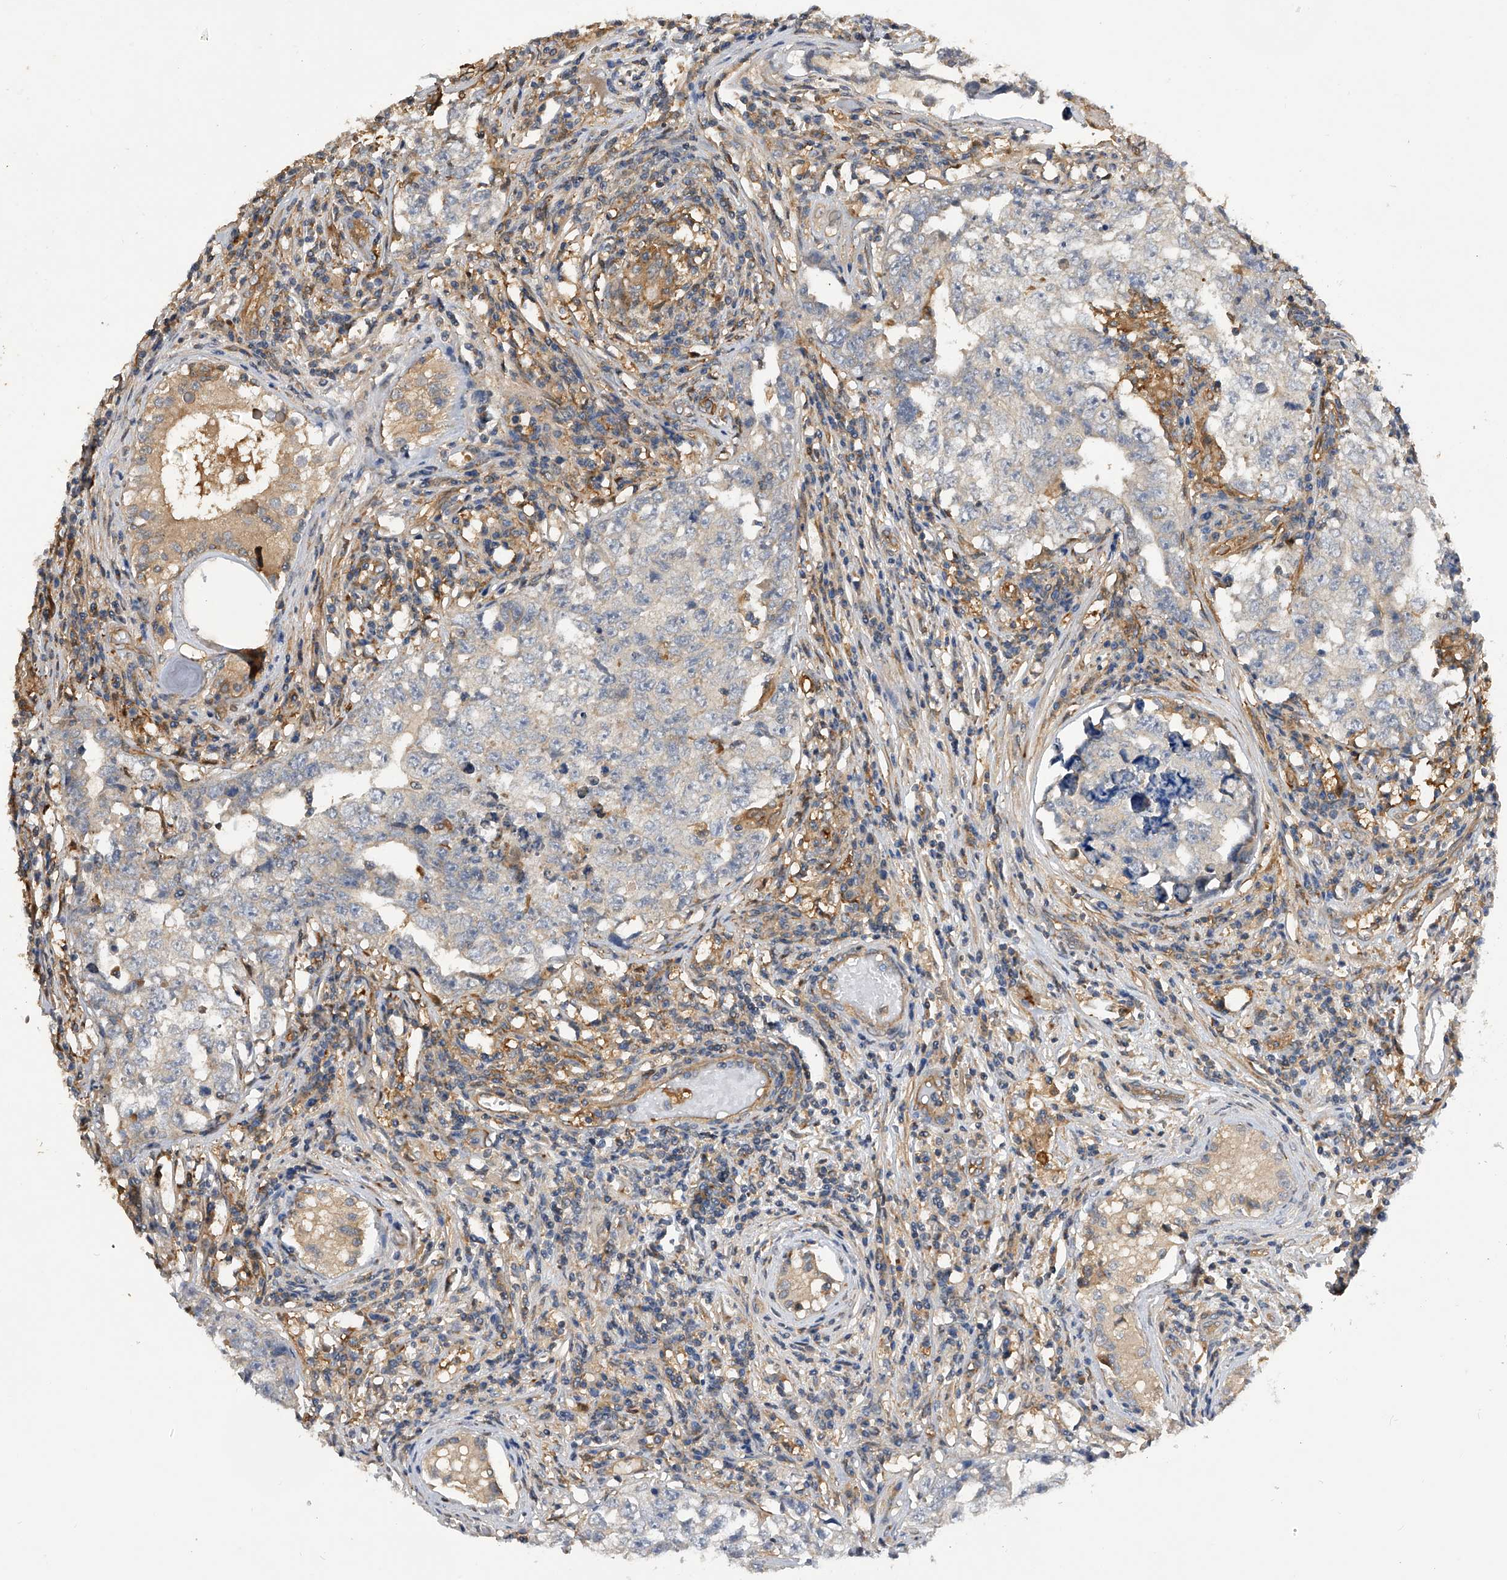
{"staining": {"intensity": "weak", "quantity": "<25%", "location": "cytoplasmic/membranous"}, "tissue": "testis cancer", "cell_type": "Tumor cells", "image_type": "cancer", "snomed": [{"axis": "morphology", "description": "Carcinoma, Embryonal, NOS"}, {"axis": "topography", "description": "Testis"}], "caption": "Image shows no protein expression in tumor cells of testis cancer (embryonal carcinoma) tissue. The staining was performed using DAB (3,3'-diaminobenzidine) to visualize the protein expression in brown, while the nuclei were stained in blue with hematoxylin (Magnification: 20x).", "gene": "PTPRA", "patient": {"sex": "male", "age": 26}}